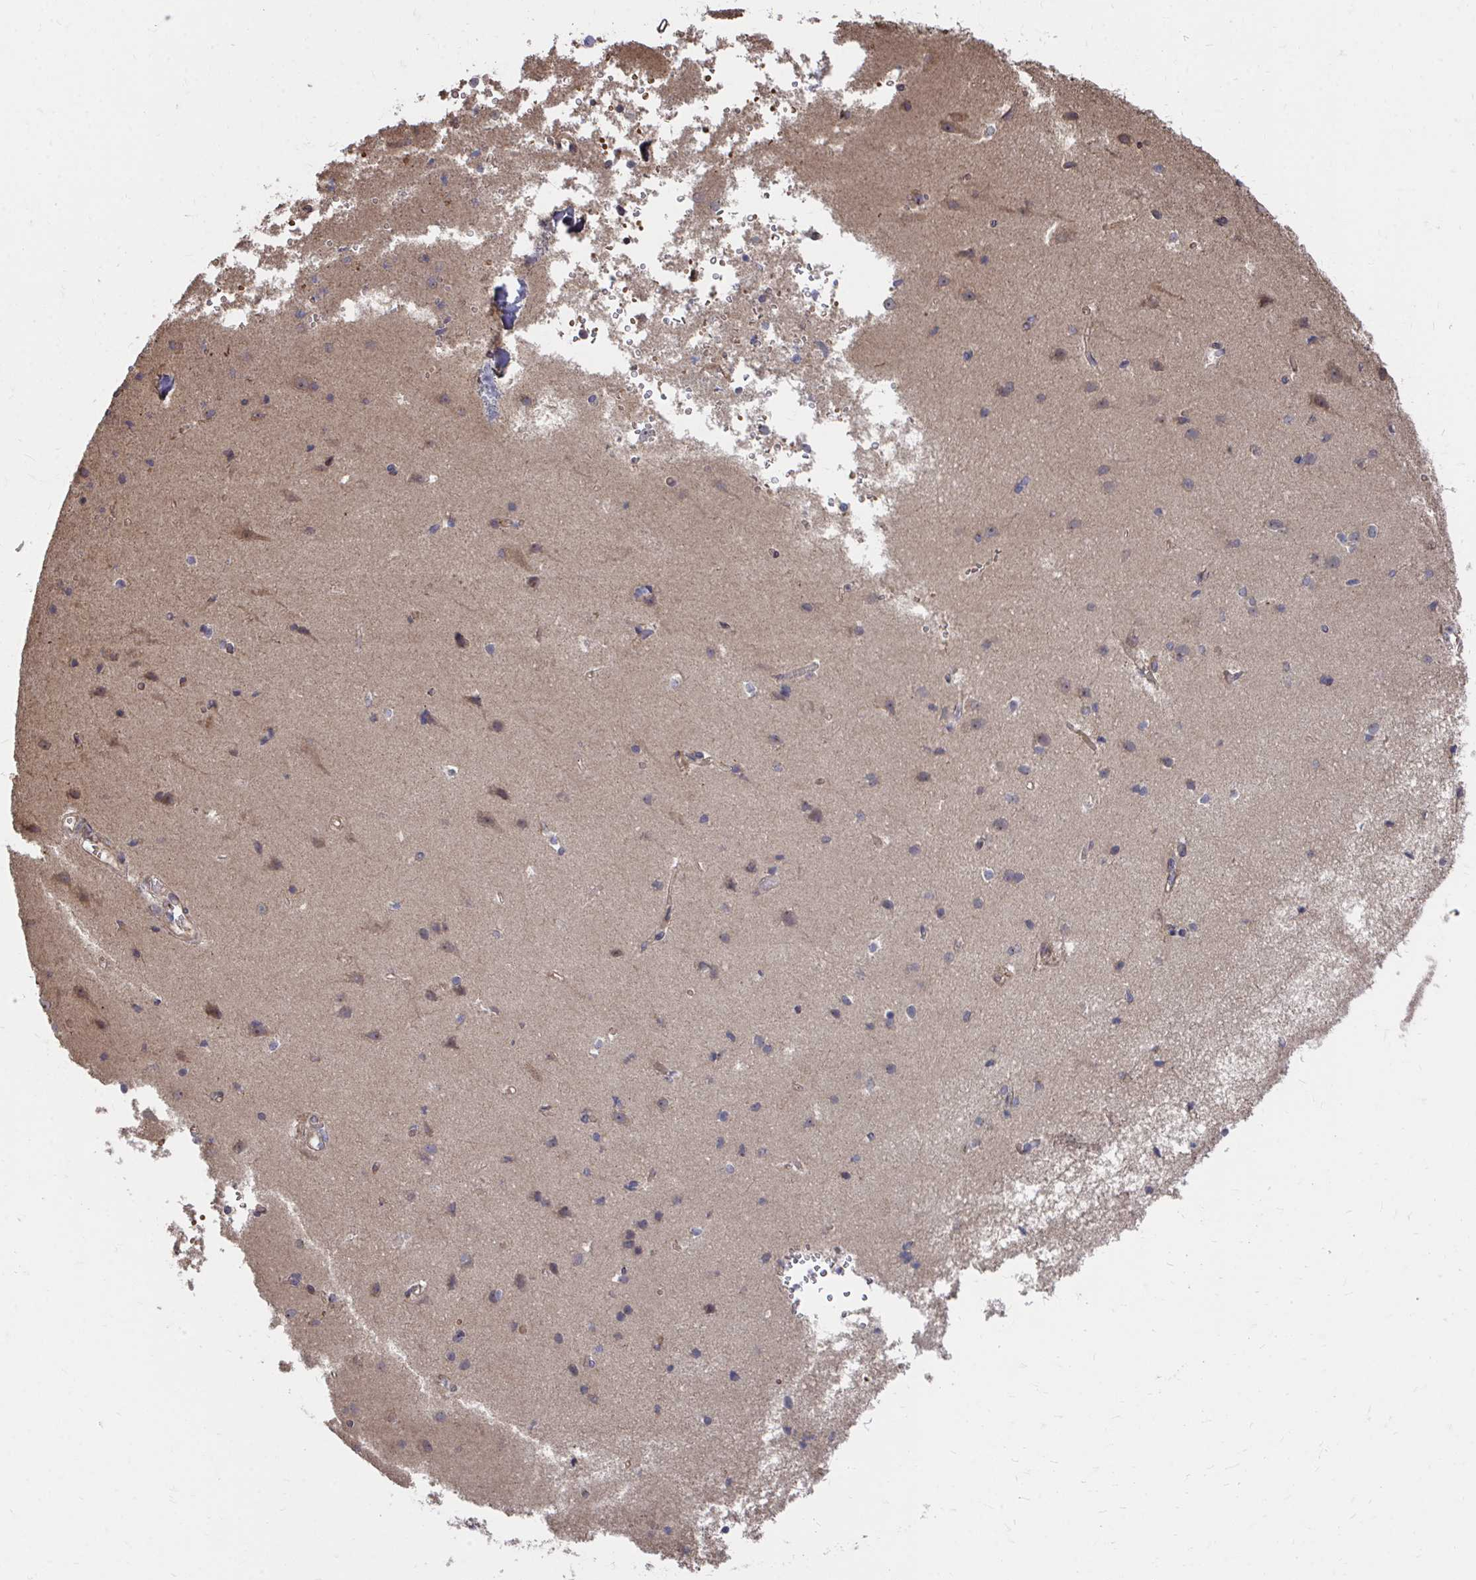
{"staining": {"intensity": "weak", "quantity": "25%-75%", "location": "cytoplasmic/membranous"}, "tissue": "cerebral cortex", "cell_type": "Endothelial cells", "image_type": "normal", "snomed": [{"axis": "morphology", "description": "Normal tissue, NOS"}, {"axis": "topography", "description": "Cerebral cortex"}], "caption": "Cerebral cortex stained with DAB immunohistochemistry (IHC) displays low levels of weak cytoplasmic/membranous positivity in about 25%-75% of endothelial cells. The protein is stained brown, and the nuclei are stained in blue (DAB IHC with brightfield microscopy, high magnification).", "gene": "FAM89A", "patient": {"sex": "male", "age": 37}}